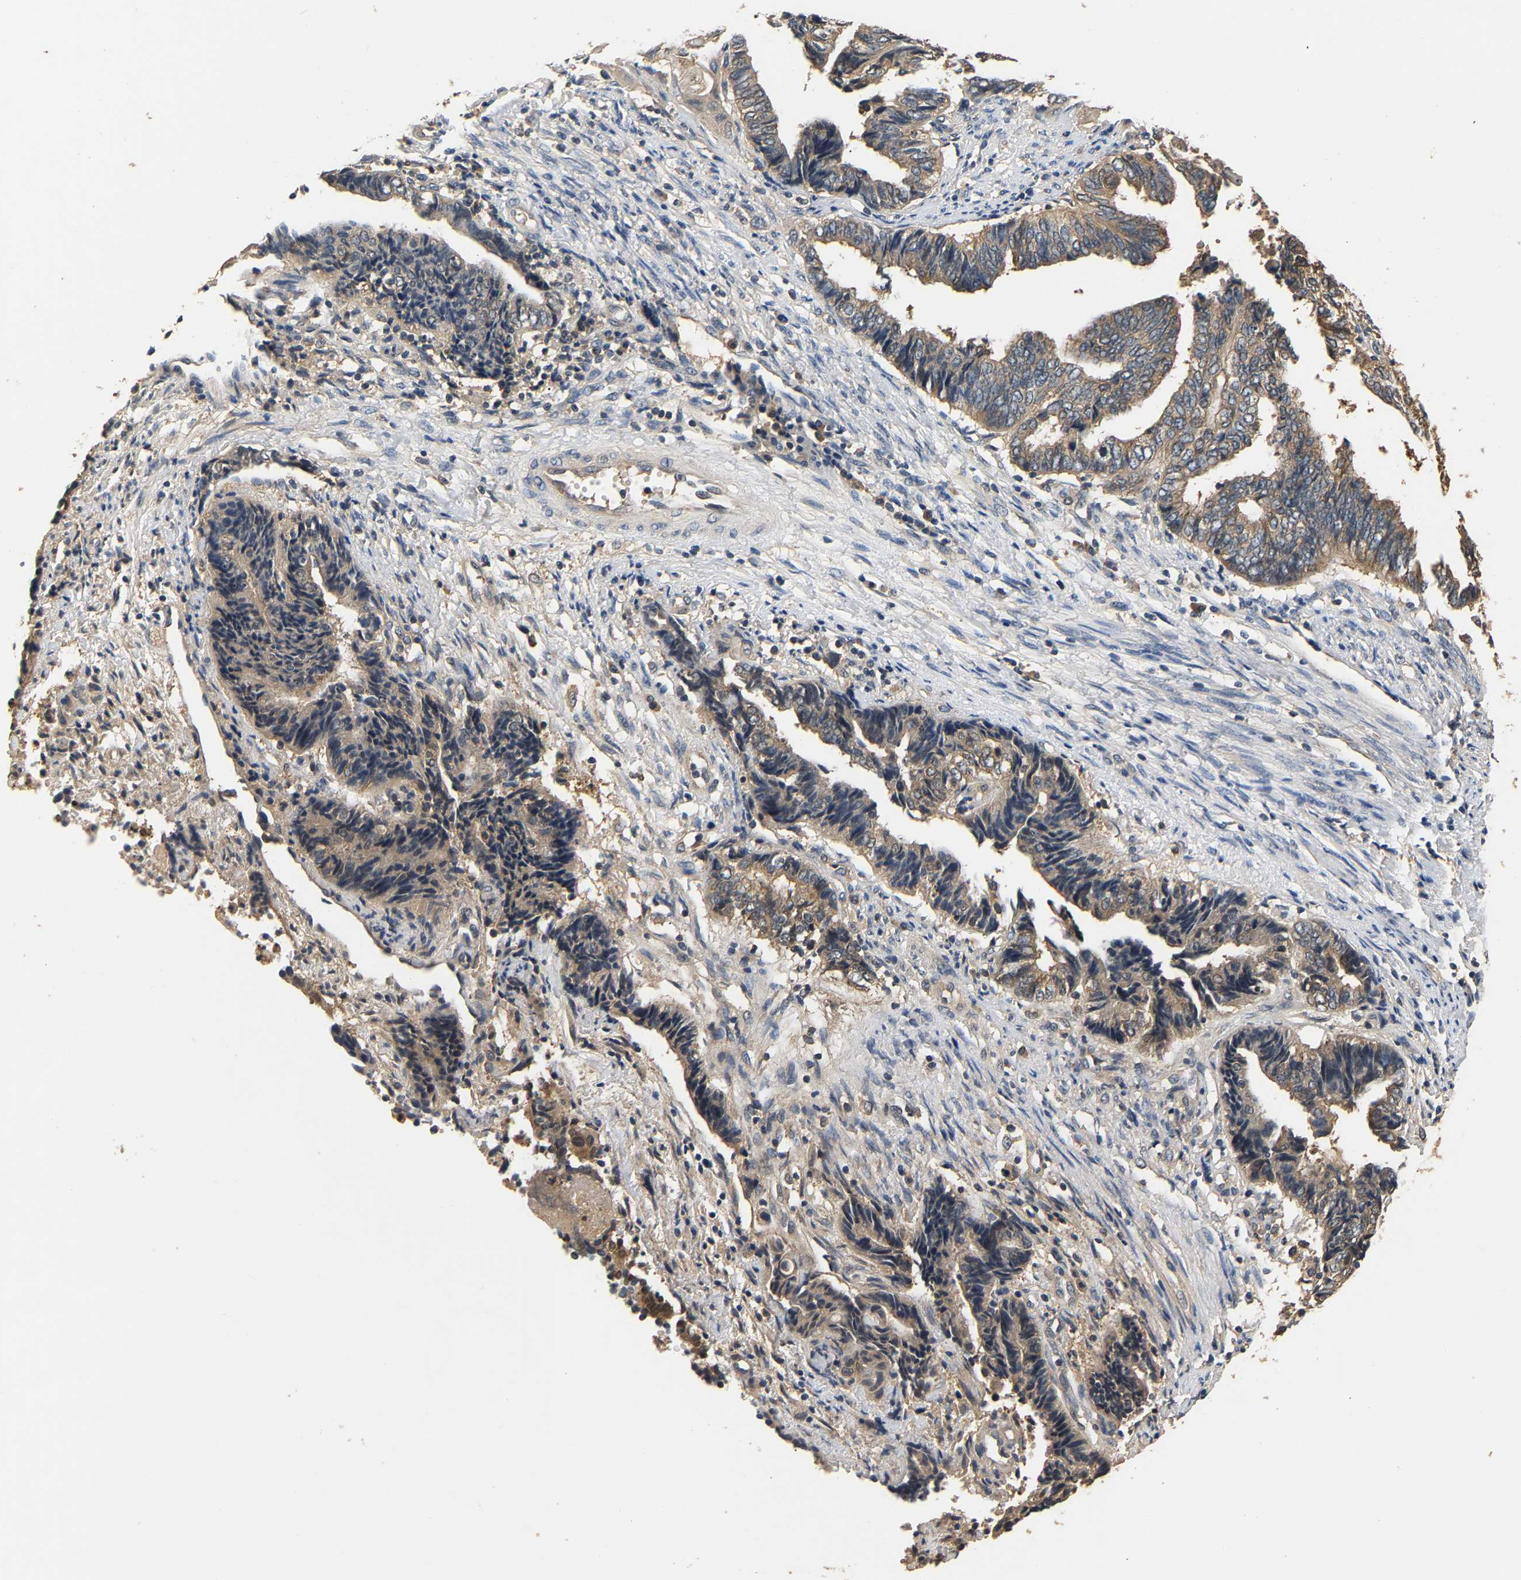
{"staining": {"intensity": "weak", "quantity": ">75%", "location": "cytoplasmic/membranous"}, "tissue": "endometrial cancer", "cell_type": "Tumor cells", "image_type": "cancer", "snomed": [{"axis": "morphology", "description": "Adenocarcinoma, NOS"}, {"axis": "topography", "description": "Uterus"}, {"axis": "topography", "description": "Endometrium"}], "caption": "Weak cytoplasmic/membranous positivity for a protein is seen in about >75% of tumor cells of adenocarcinoma (endometrial) using IHC.", "gene": "GPI", "patient": {"sex": "female", "age": 70}}